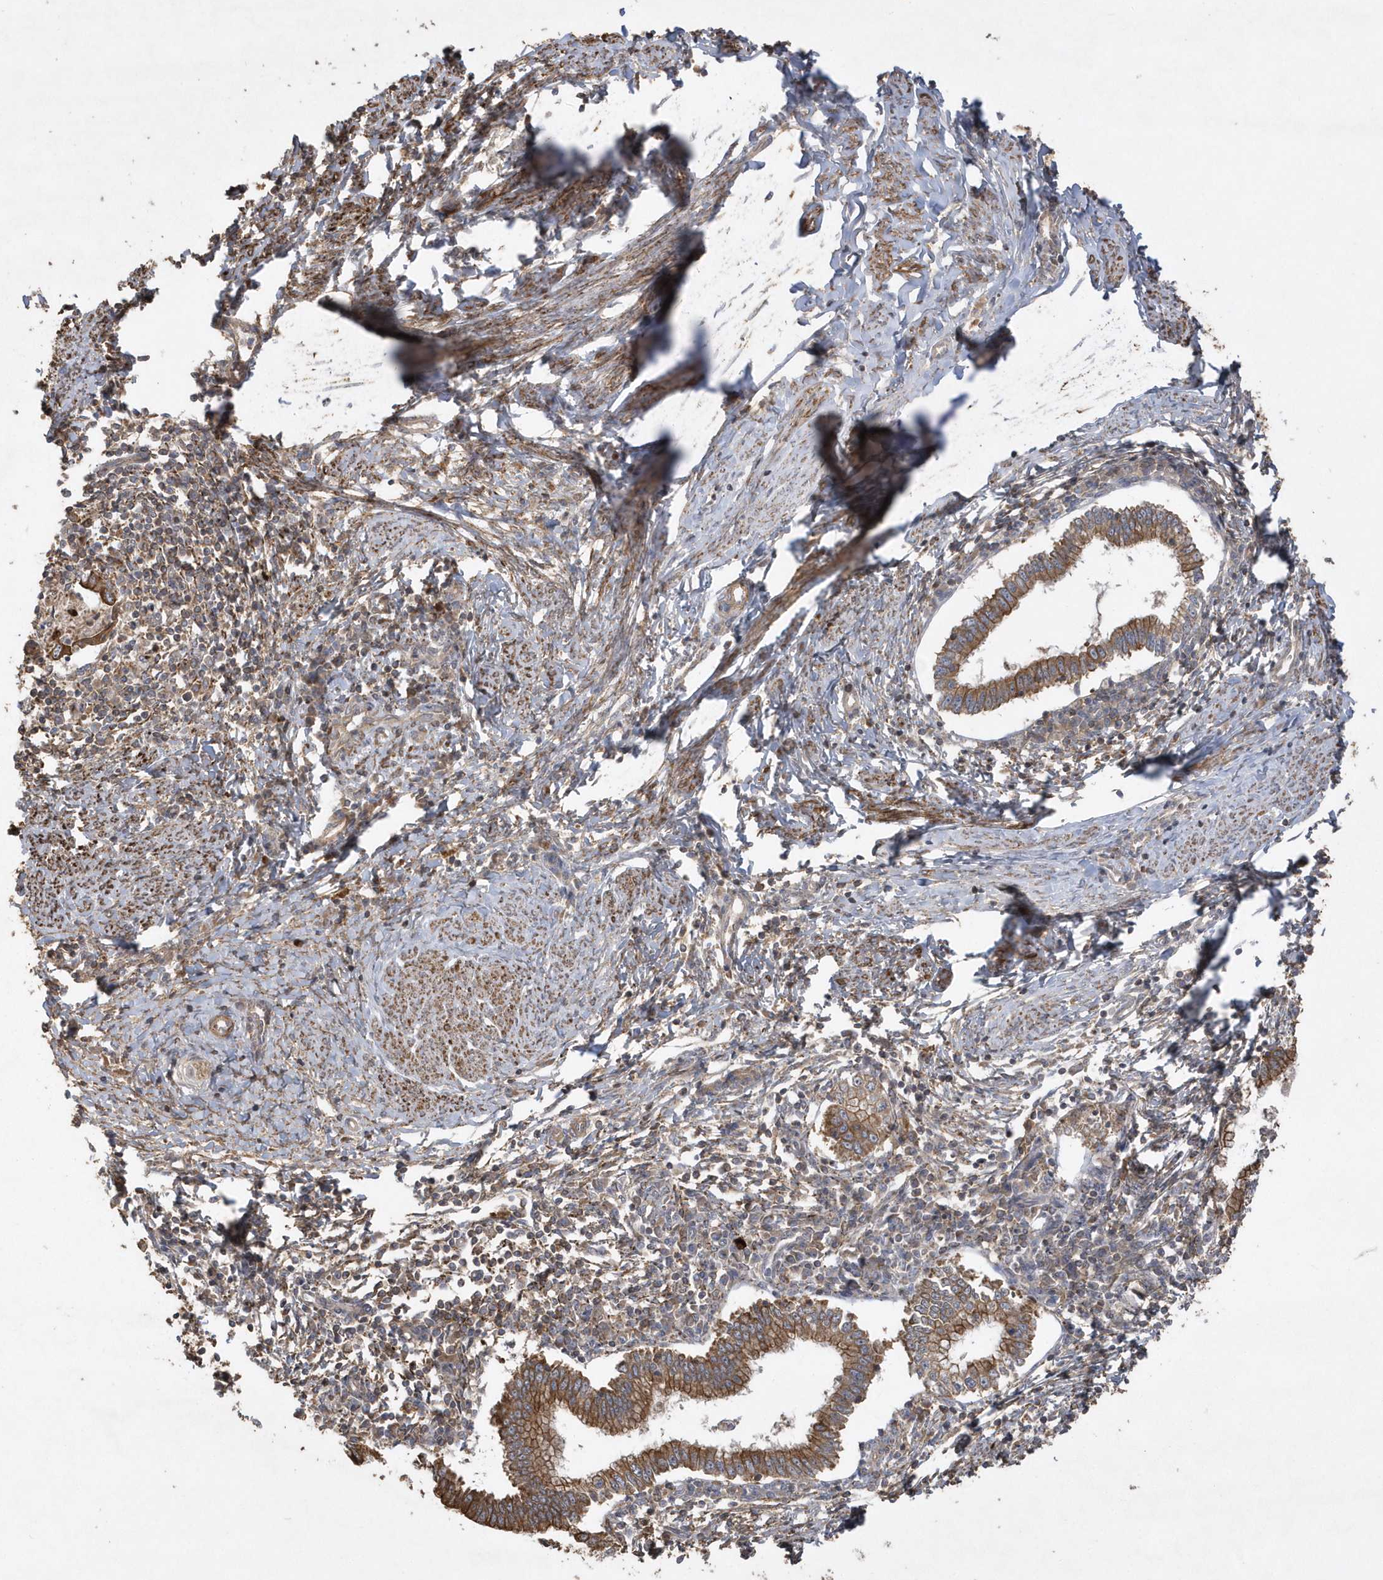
{"staining": {"intensity": "moderate", "quantity": ">75%", "location": "cytoplasmic/membranous"}, "tissue": "cervical cancer", "cell_type": "Tumor cells", "image_type": "cancer", "snomed": [{"axis": "morphology", "description": "Adenocarcinoma, NOS"}, {"axis": "topography", "description": "Cervix"}], "caption": "High-power microscopy captured an immunohistochemistry micrograph of cervical cancer (adenocarcinoma), revealing moderate cytoplasmic/membranous staining in approximately >75% of tumor cells.", "gene": "SENP8", "patient": {"sex": "female", "age": 36}}